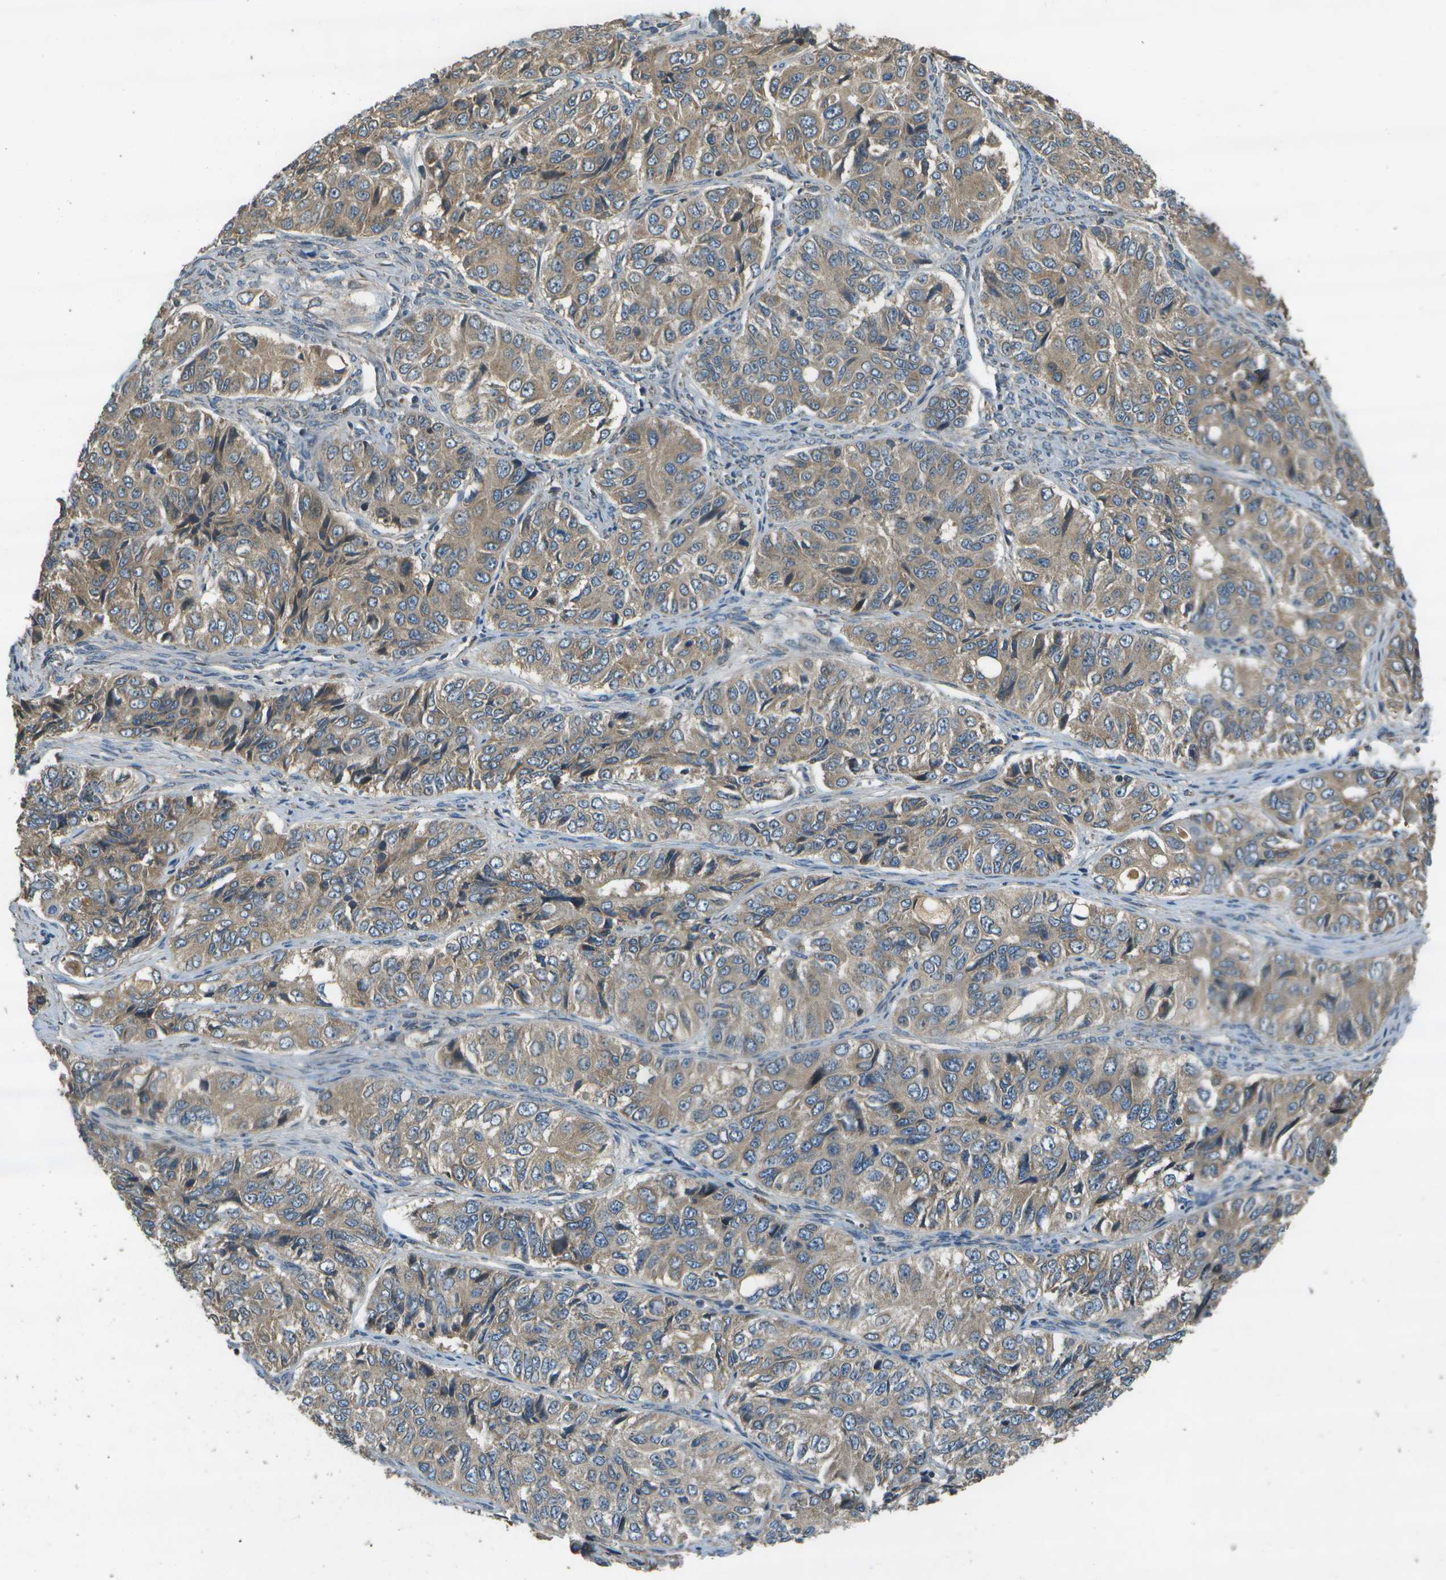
{"staining": {"intensity": "weak", "quantity": ">75%", "location": "cytoplasmic/membranous"}, "tissue": "ovarian cancer", "cell_type": "Tumor cells", "image_type": "cancer", "snomed": [{"axis": "morphology", "description": "Carcinoma, endometroid"}, {"axis": "topography", "description": "Ovary"}], "caption": "Ovarian cancer was stained to show a protein in brown. There is low levels of weak cytoplasmic/membranous expression in approximately >75% of tumor cells.", "gene": "HFE", "patient": {"sex": "female", "age": 51}}